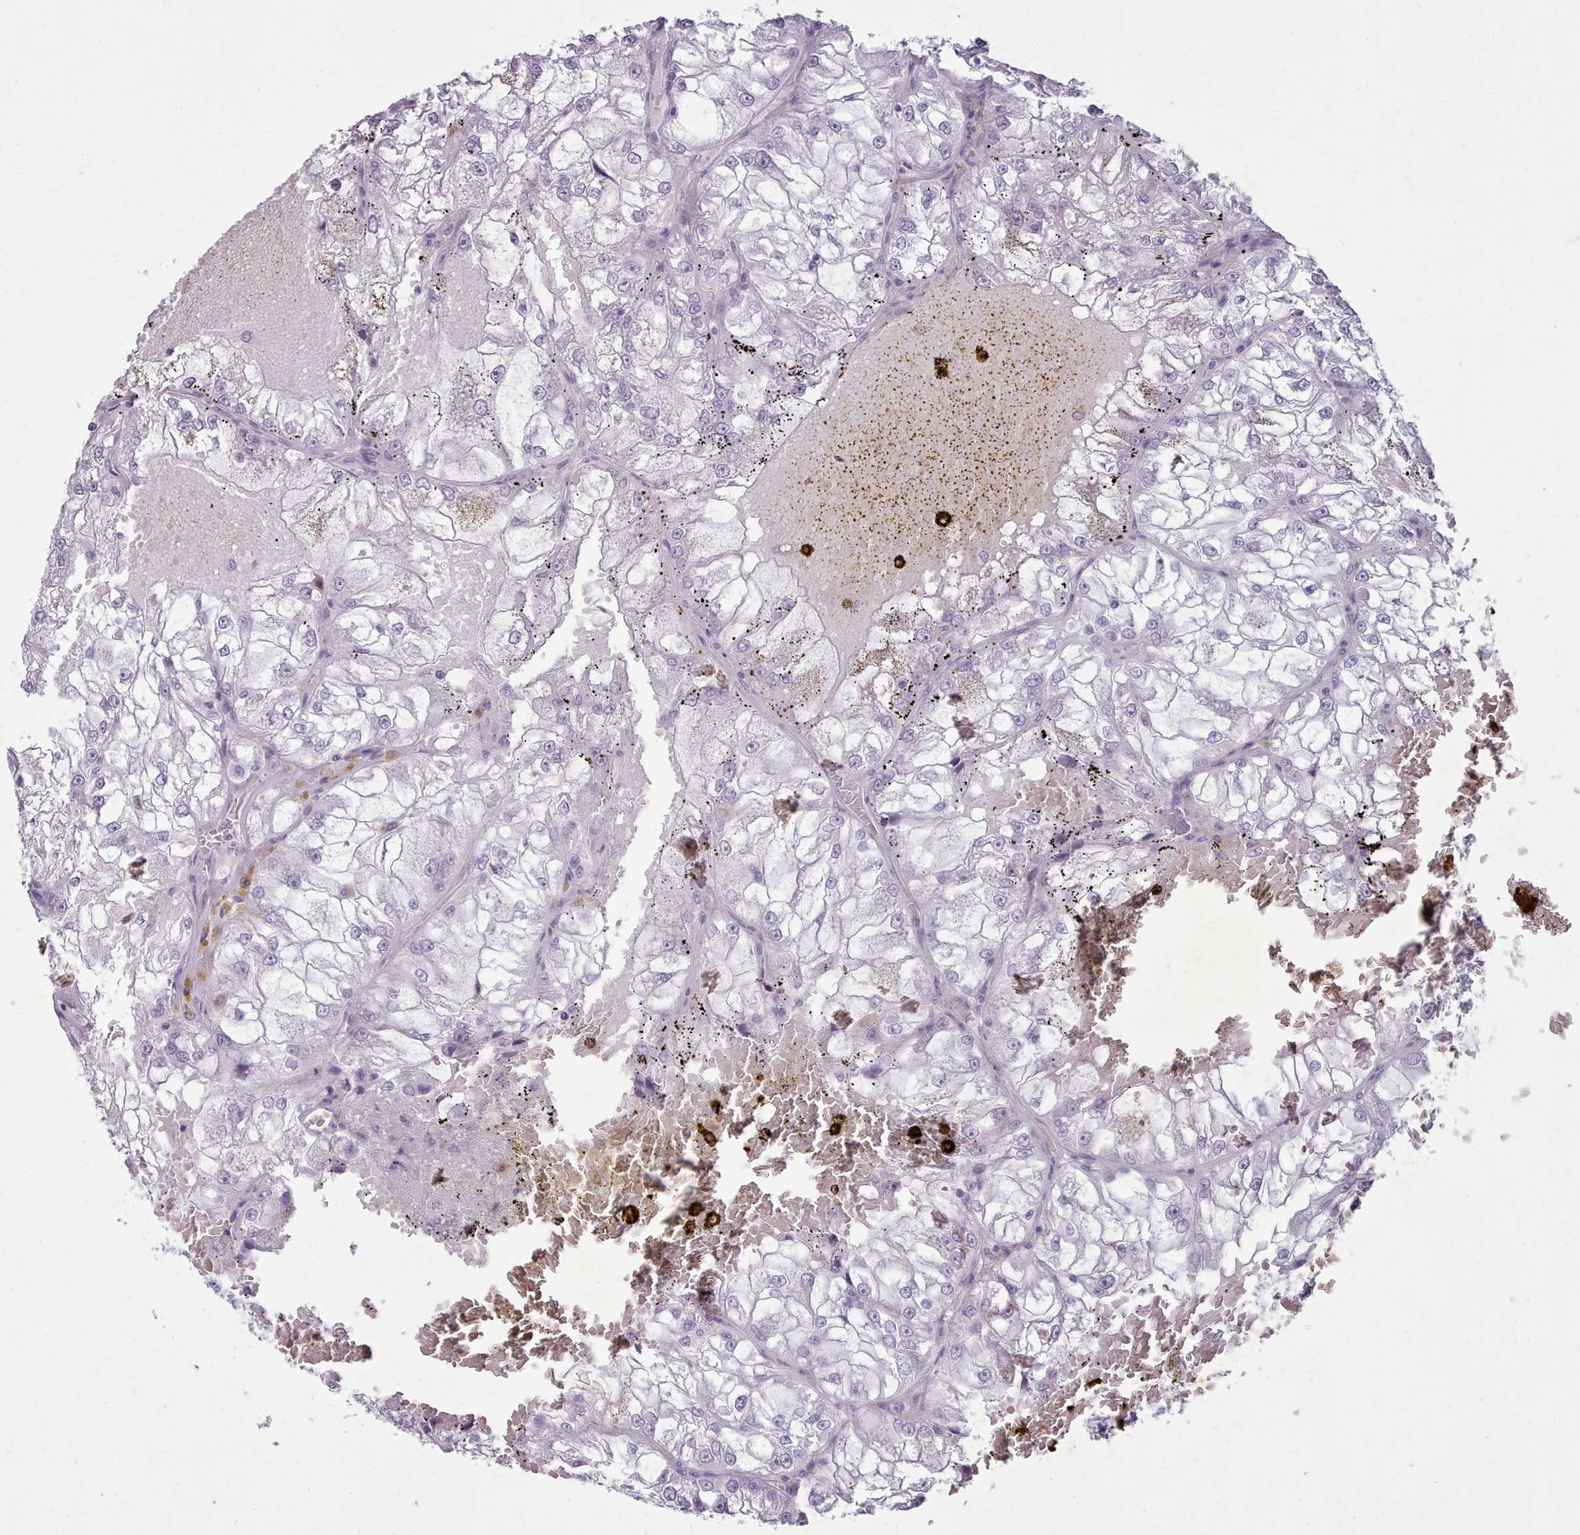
{"staining": {"intensity": "negative", "quantity": "none", "location": "none"}, "tissue": "renal cancer", "cell_type": "Tumor cells", "image_type": "cancer", "snomed": [{"axis": "morphology", "description": "Adenocarcinoma, NOS"}, {"axis": "topography", "description": "Kidney"}], "caption": "An IHC micrograph of adenocarcinoma (renal) is shown. There is no staining in tumor cells of adenocarcinoma (renal).", "gene": "KCNT2", "patient": {"sex": "female", "age": 72}}